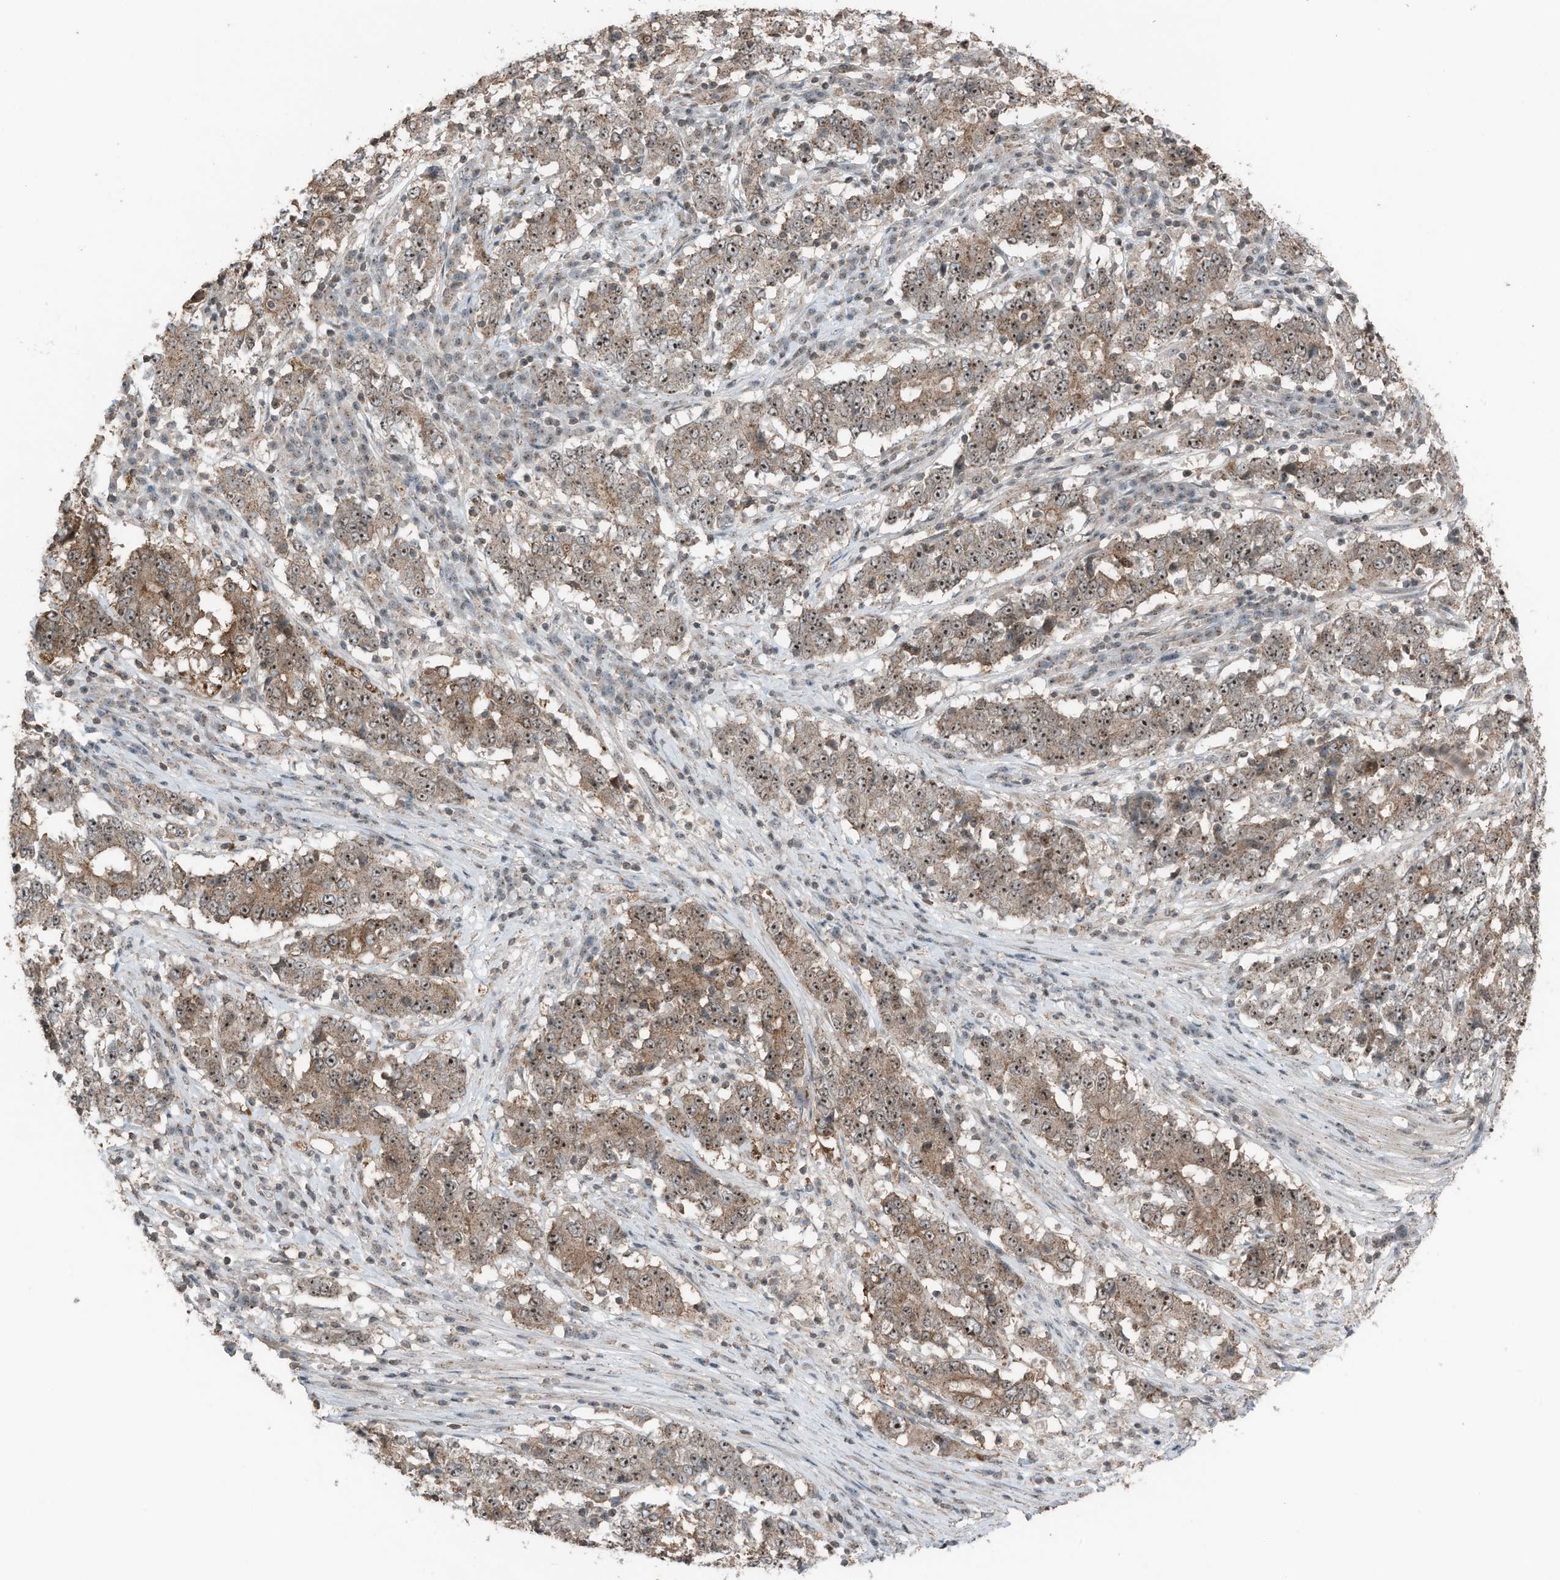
{"staining": {"intensity": "moderate", "quantity": ">75%", "location": "cytoplasmic/membranous,nuclear"}, "tissue": "stomach cancer", "cell_type": "Tumor cells", "image_type": "cancer", "snomed": [{"axis": "morphology", "description": "Adenocarcinoma, NOS"}, {"axis": "topography", "description": "Stomach"}], "caption": "Tumor cells demonstrate medium levels of moderate cytoplasmic/membranous and nuclear expression in approximately >75% of cells in human stomach adenocarcinoma.", "gene": "UTP3", "patient": {"sex": "male", "age": 59}}